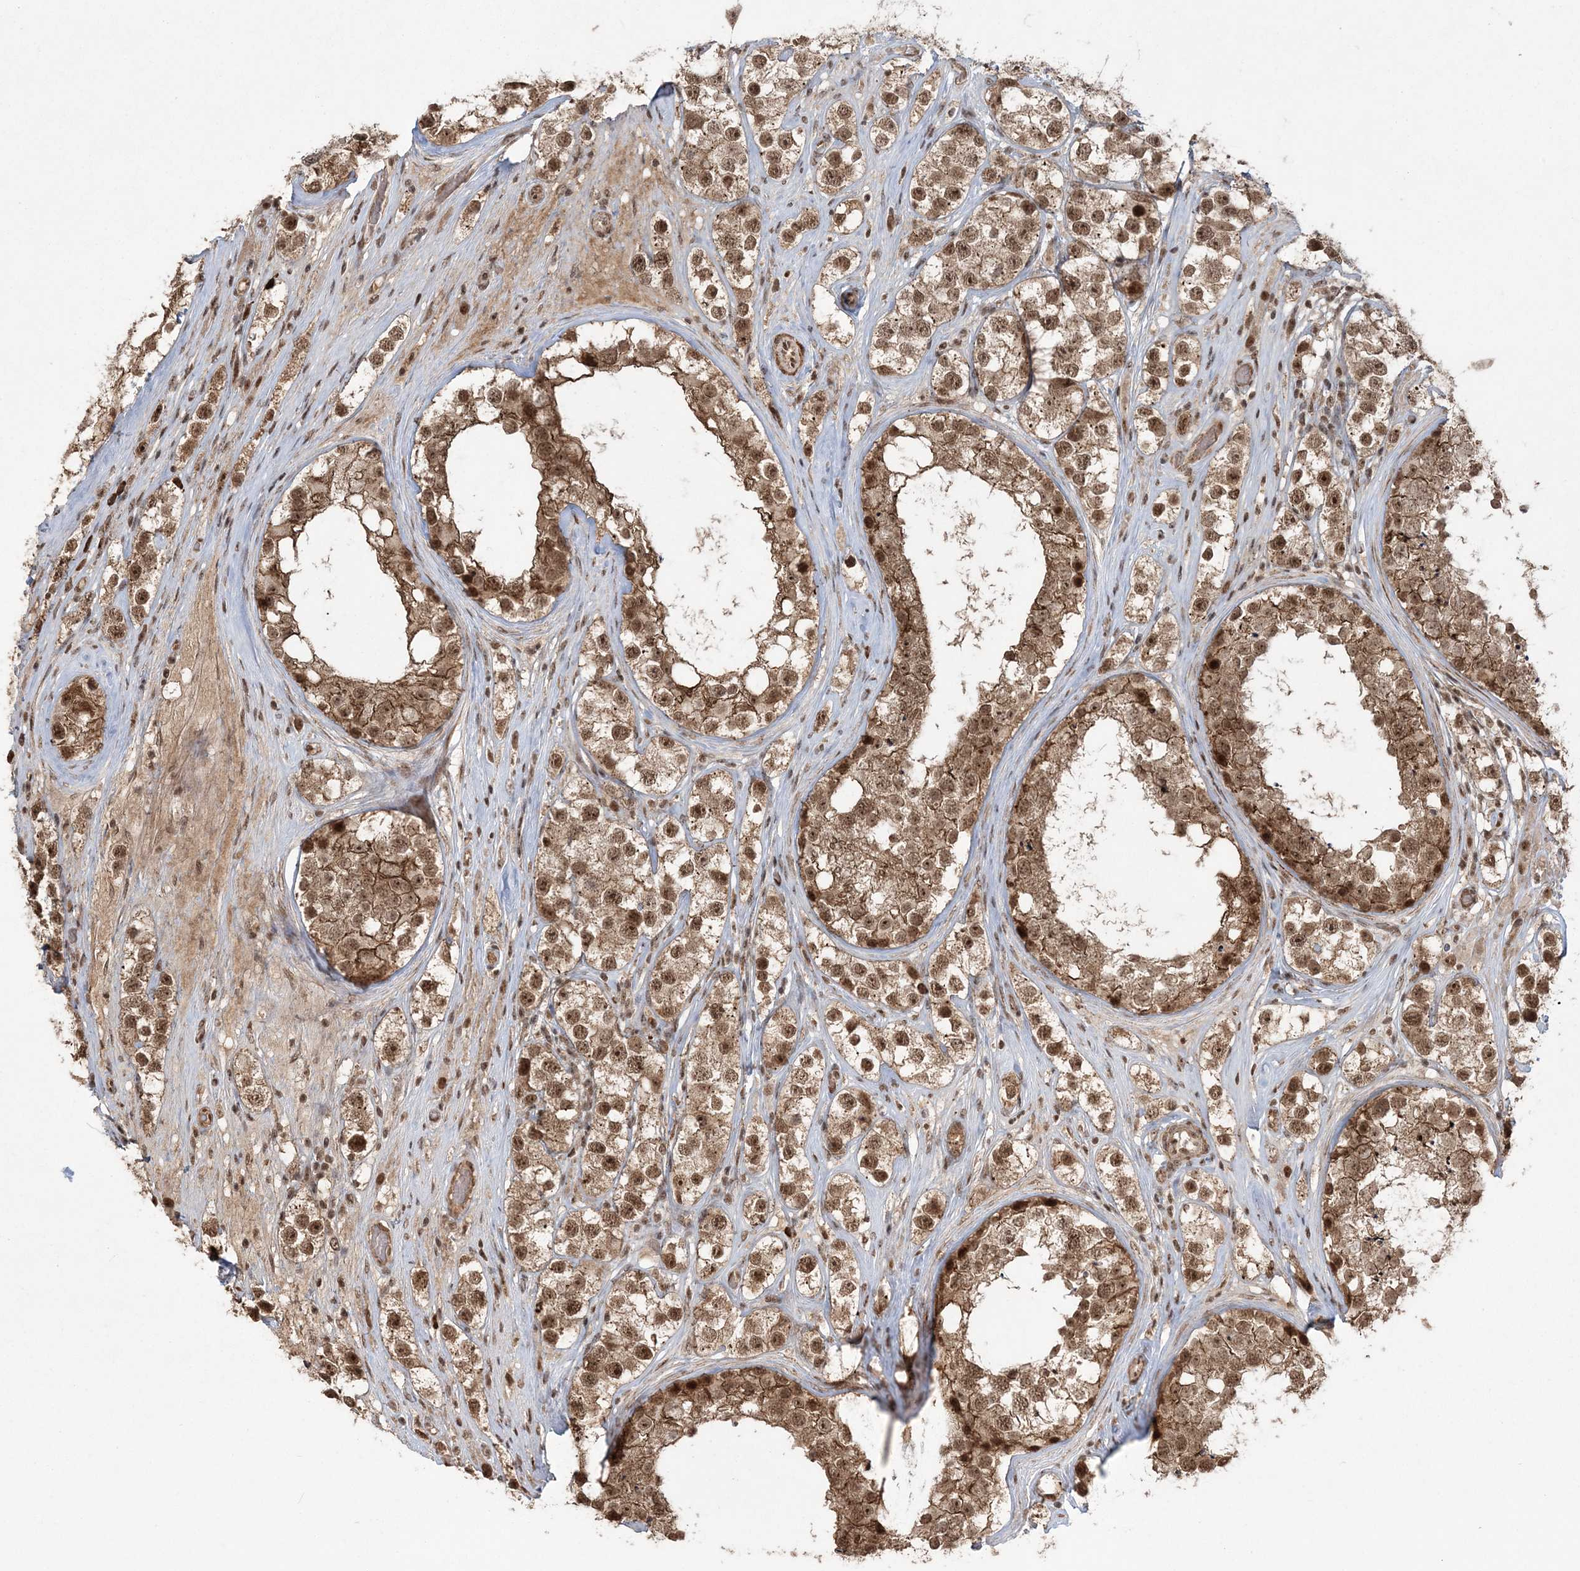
{"staining": {"intensity": "moderate", "quantity": ">75%", "location": "cytoplasmic/membranous,nuclear"}, "tissue": "testis cancer", "cell_type": "Tumor cells", "image_type": "cancer", "snomed": [{"axis": "morphology", "description": "Seminoma, NOS"}, {"axis": "topography", "description": "Testis"}], "caption": "The photomicrograph exhibits immunohistochemical staining of testis seminoma. There is moderate cytoplasmic/membranous and nuclear positivity is seen in about >75% of tumor cells.", "gene": "EPB41L4A", "patient": {"sex": "male", "age": 28}}